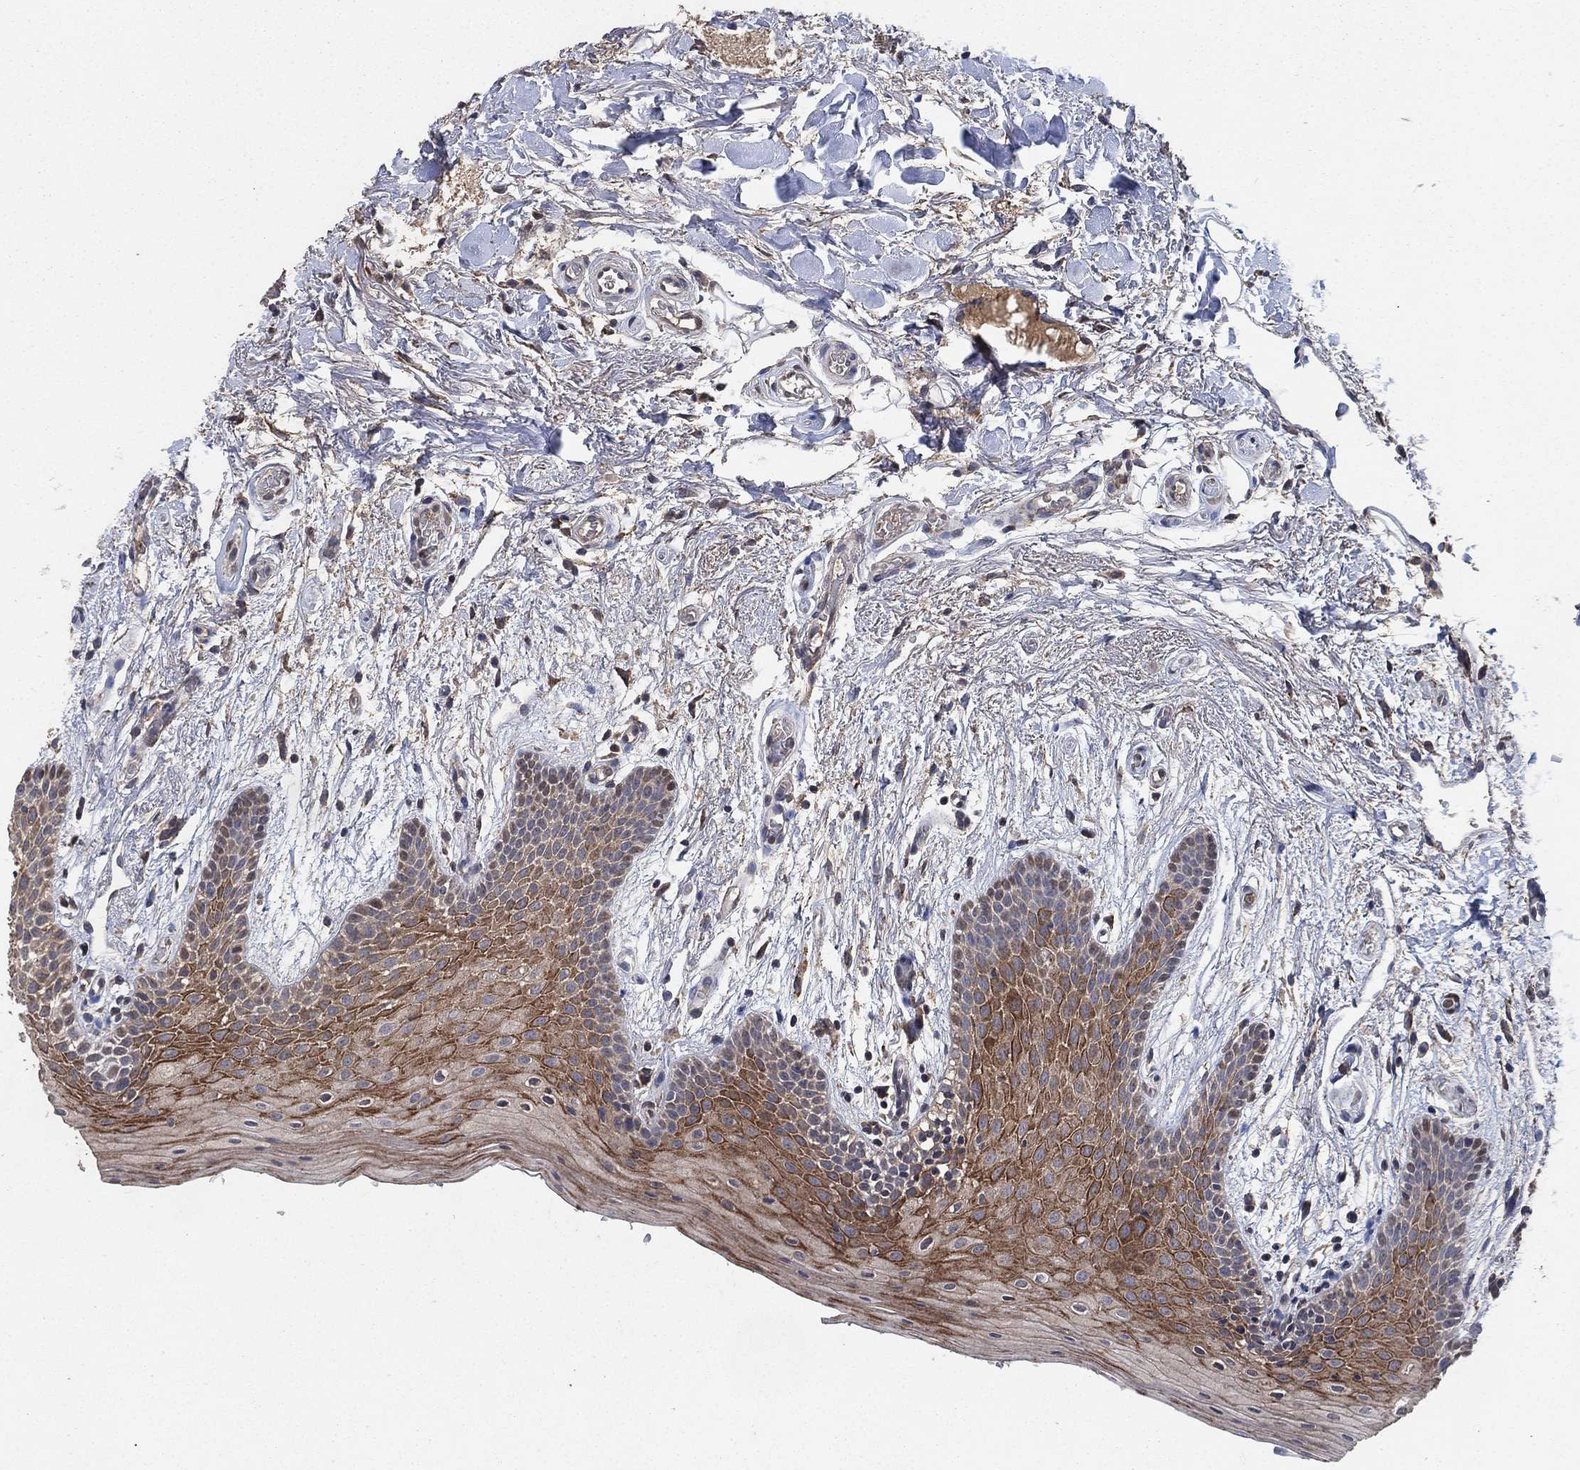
{"staining": {"intensity": "moderate", "quantity": ">75%", "location": "cytoplasmic/membranous"}, "tissue": "oral mucosa", "cell_type": "Squamous epithelial cells", "image_type": "normal", "snomed": [{"axis": "morphology", "description": "Normal tissue, NOS"}, {"axis": "topography", "description": "Oral tissue"}, {"axis": "topography", "description": "Tounge, NOS"}], "caption": "DAB (3,3'-diaminobenzidine) immunohistochemical staining of normal human oral mucosa reveals moderate cytoplasmic/membranous protein expression in about >75% of squamous epithelial cells. (DAB = brown stain, brightfield microscopy at high magnification).", "gene": "MRPS24", "patient": {"sex": "female", "age": 86}}